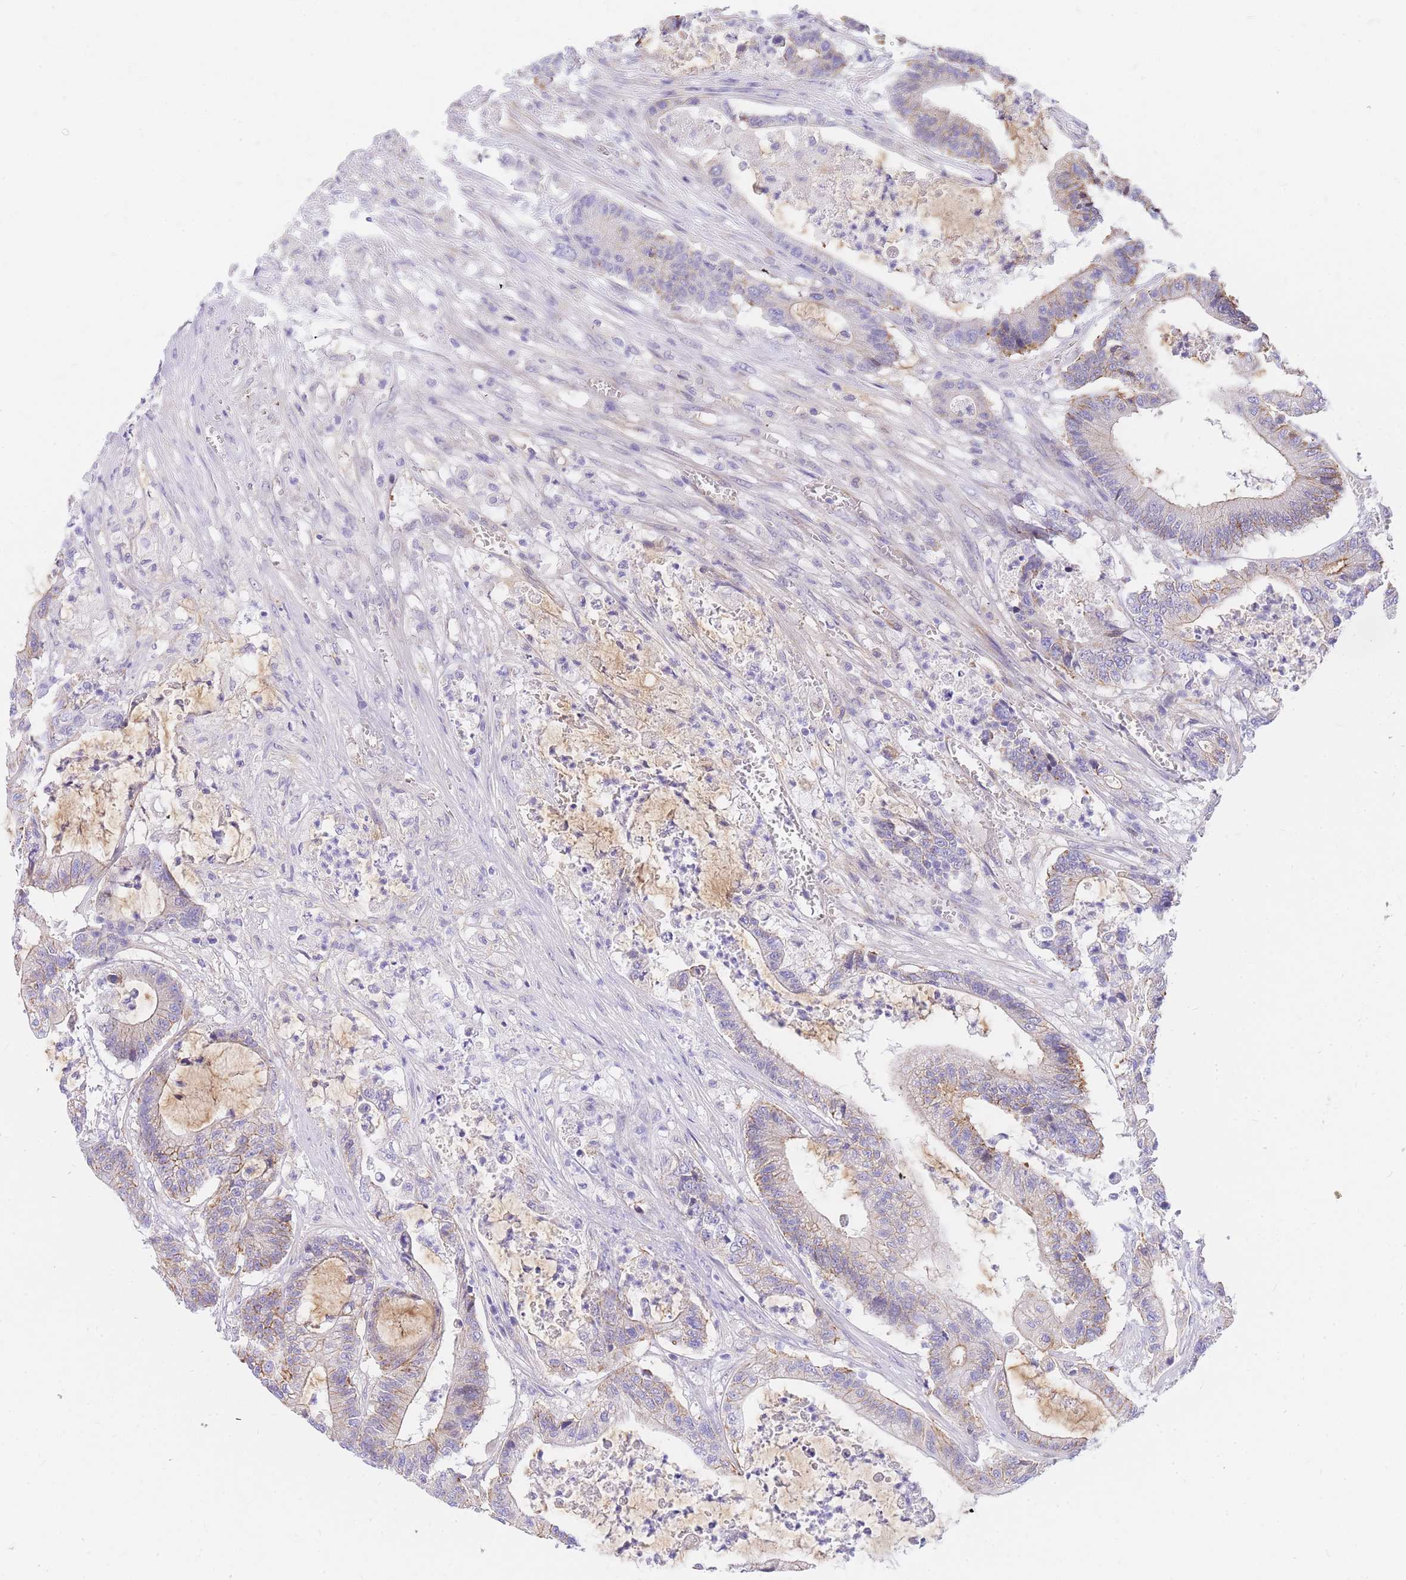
{"staining": {"intensity": "moderate", "quantity": "<25%", "location": "cytoplasmic/membranous"}, "tissue": "colorectal cancer", "cell_type": "Tumor cells", "image_type": "cancer", "snomed": [{"axis": "morphology", "description": "Adenocarcinoma, NOS"}, {"axis": "topography", "description": "Colon"}], "caption": "Protein expression by IHC displays moderate cytoplasmic/membranous staining in about <25% of tumor cells in colorectal cancer.", "gene": "SRSF12", "patient": {"sex": "female", "age": 84}}